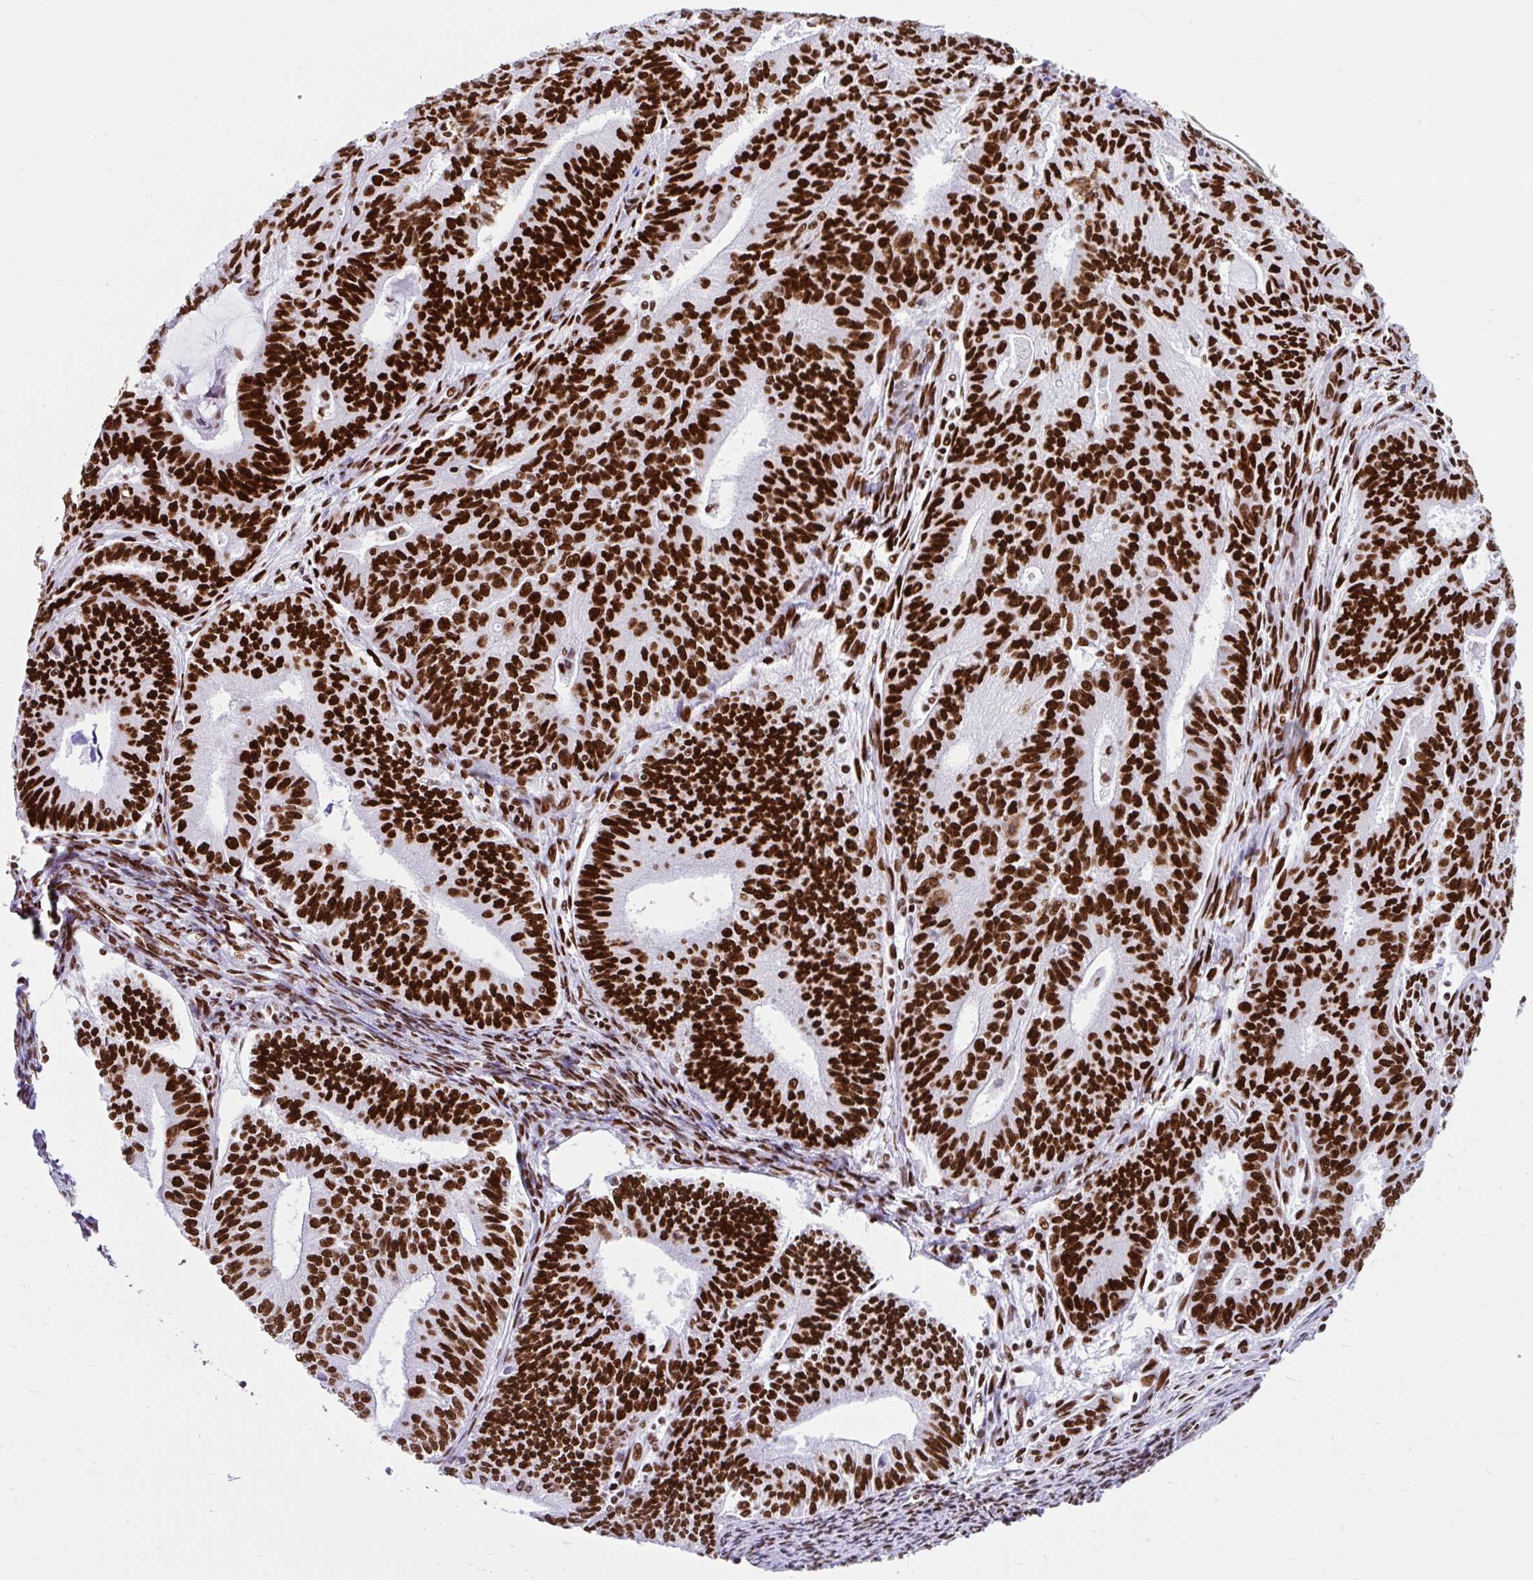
{"staining": {"intensity": "strong", "quantity": ">75%", "location": "nuclear"}, "tissue": "endometrial cancer", "cell_type": "Tumor cells", "image_type": "cancer", "snomed": [{"axis": "morphology", "description": "Adenocarcinoma, NOS"}, {"axis": "topography", "description": "Endometrium"}], "caption": "DAB immunohistochemical staining of adenocarcinoma (endometrial) reveals strong nuclear protein staining in approximately >75% of tumor cells.", "gene": "KHDRBS1", "patient": {"sex": "female", "age": 61}}